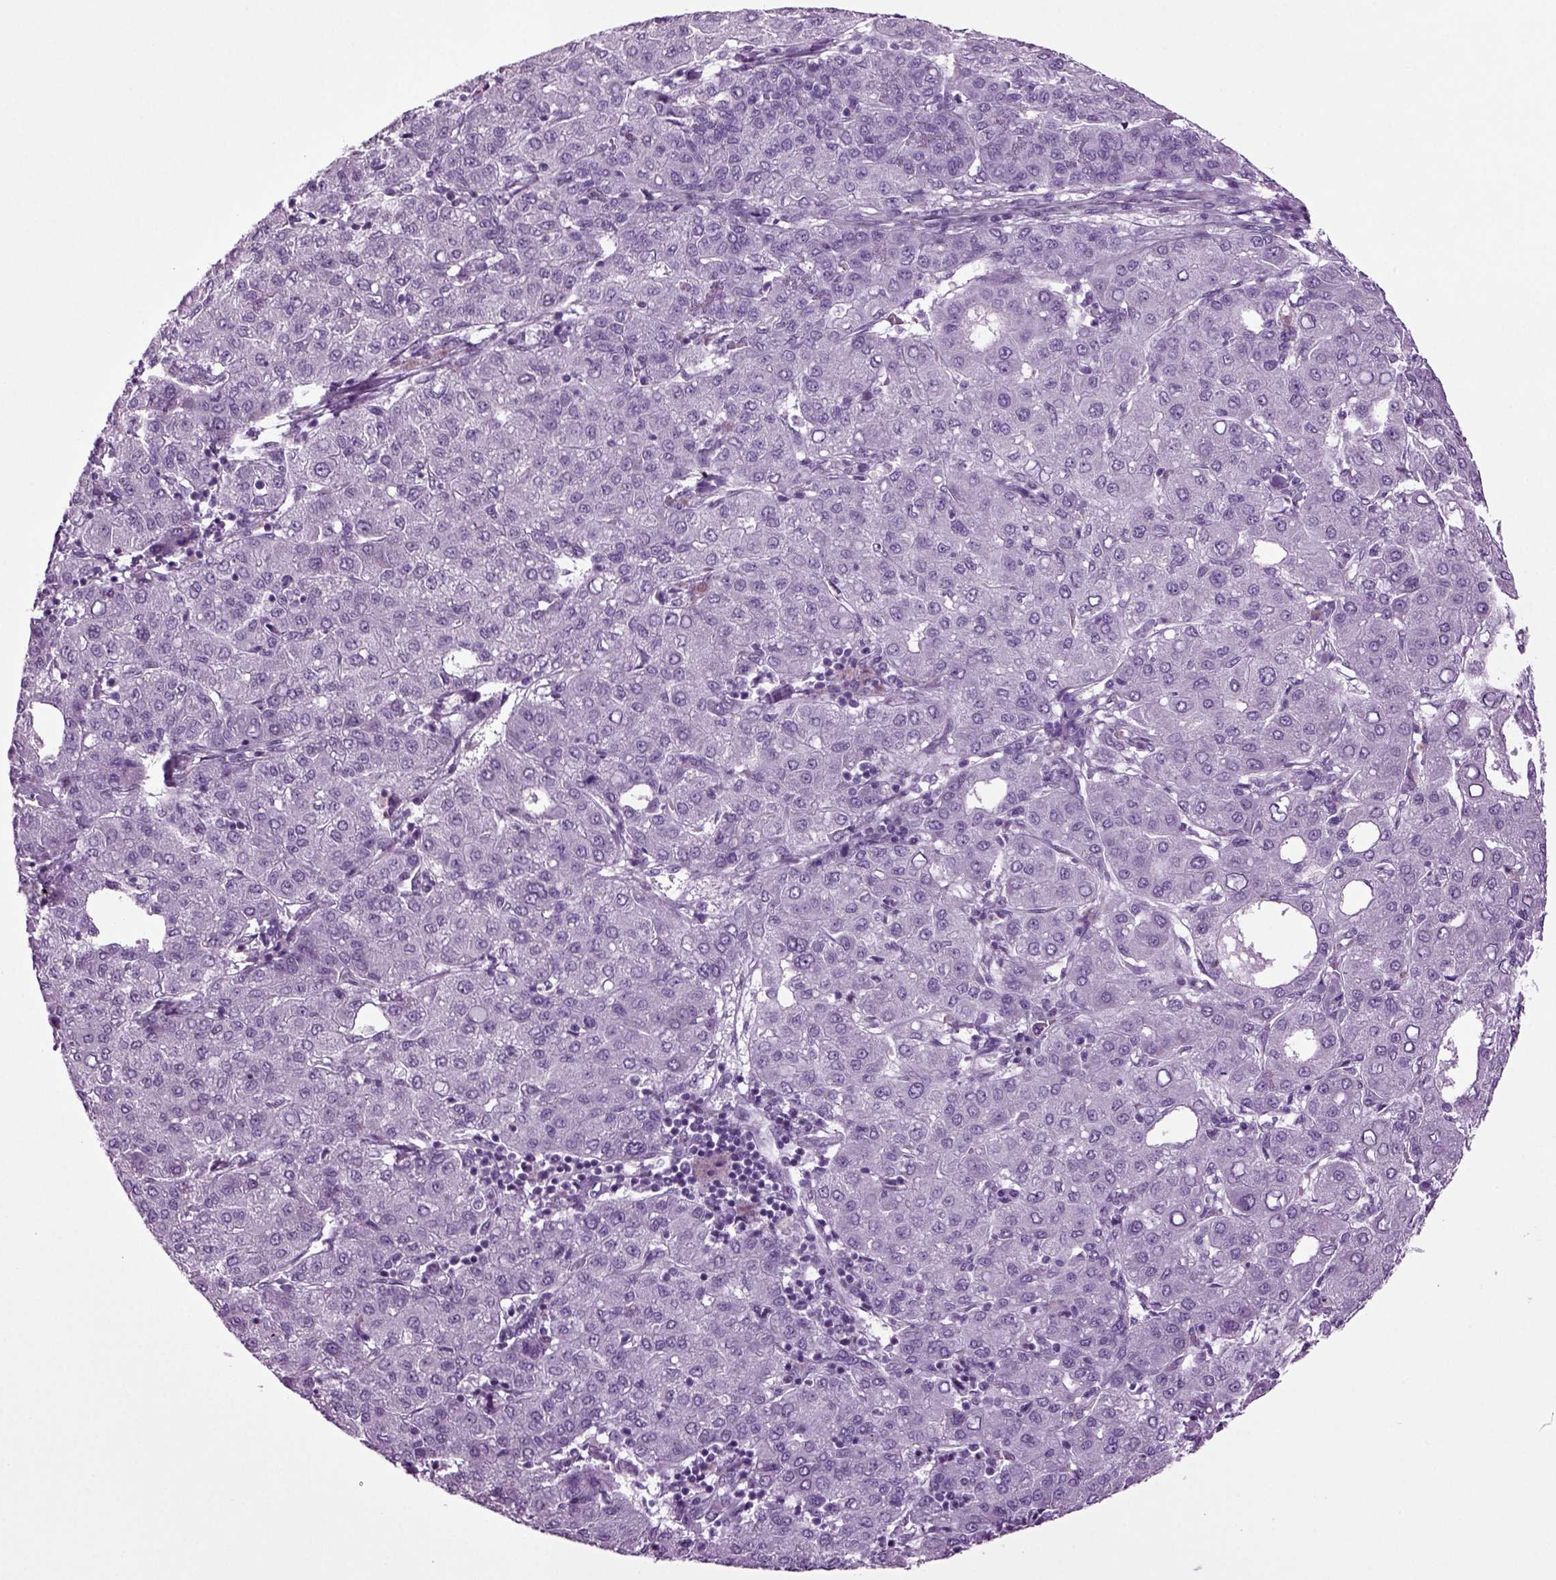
{"staining": {"intensity": "negative", "quantity": "none", "location": "none"}, "tissue": "liver cancer", "cell_type": "Tumor cells", "image_type": "cancer", "snomed": [{"axis": "morphology", "description": "Carcinoma, Hepatocellular, NOS"}, {"axis": "topography", "description": "Liver"}], "caption": "Image shows no protein expression in tumor cells of hepatocellular carcinoma (liver) tissue. The staining was performed using DAB (3,3'-diaminobenzidine) to visualize the protein expression in brown, while the nuclei were stained in blue with hematoxylin (Magnification: 20x).", "gene": "RFX3", "patient": {"sex": "male", "age": 65}}